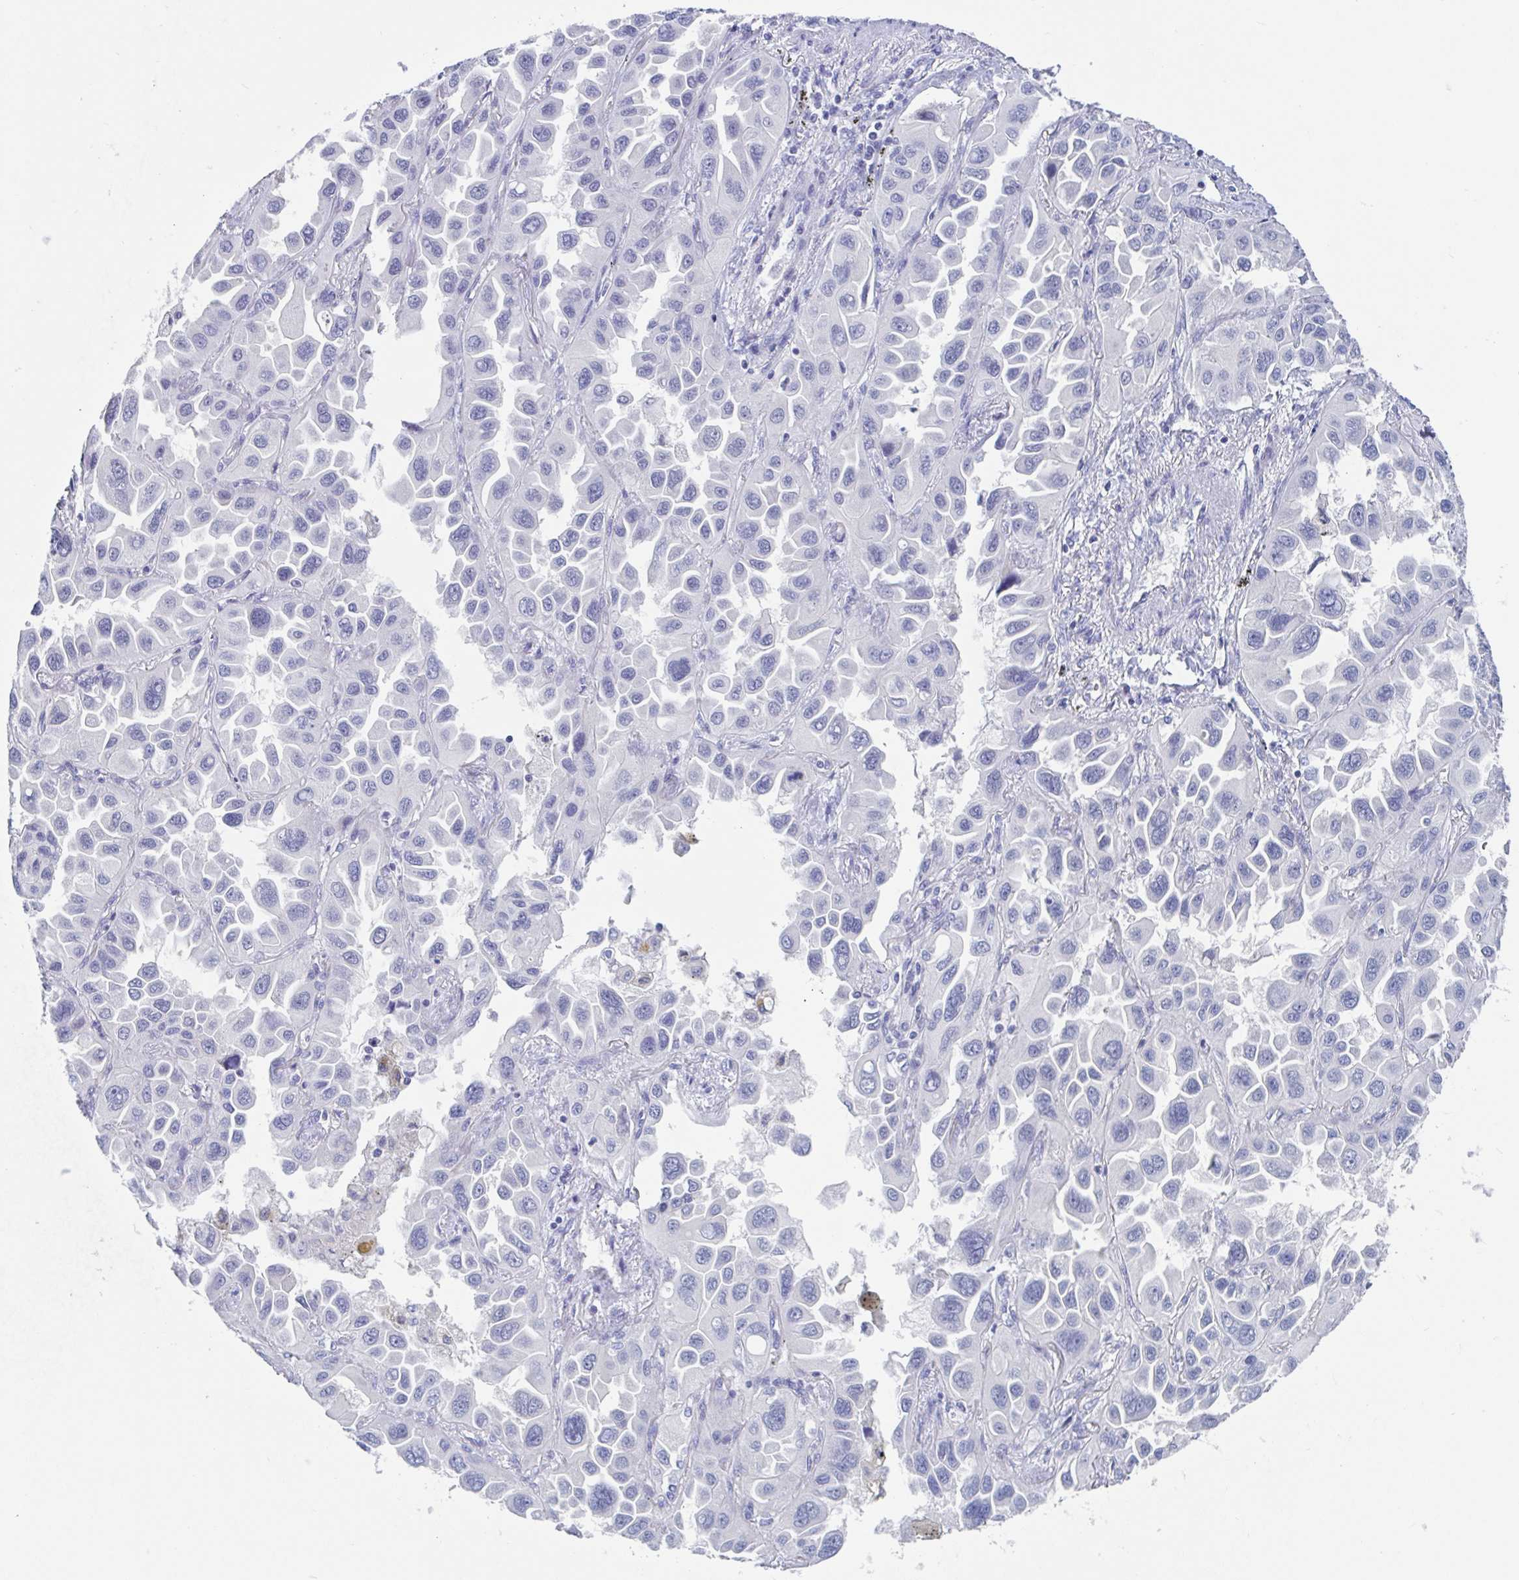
{"staining": {"intensity": "negative", "quantity": "none", "location": "none"}, "tissue": "lung cancer", "cell_type": "Tumor cells", "image_type": "cancer", "snomed": [{"axis": "morphology", "description": "Adenocarcinoma, NOS"}, {"axis": "topography", "description": "Lung"}], "caption": "Immunohistochemistry (IHC) of human lung adenocarcinoma displays no positivity in tumor cells. (Stains: DAB IHC with hematoxylin counter stain, Microscopy: brightfield microscopy at high magnification).", "gene": "TEX12", "patient": {"sex": "male", "age": 64}}